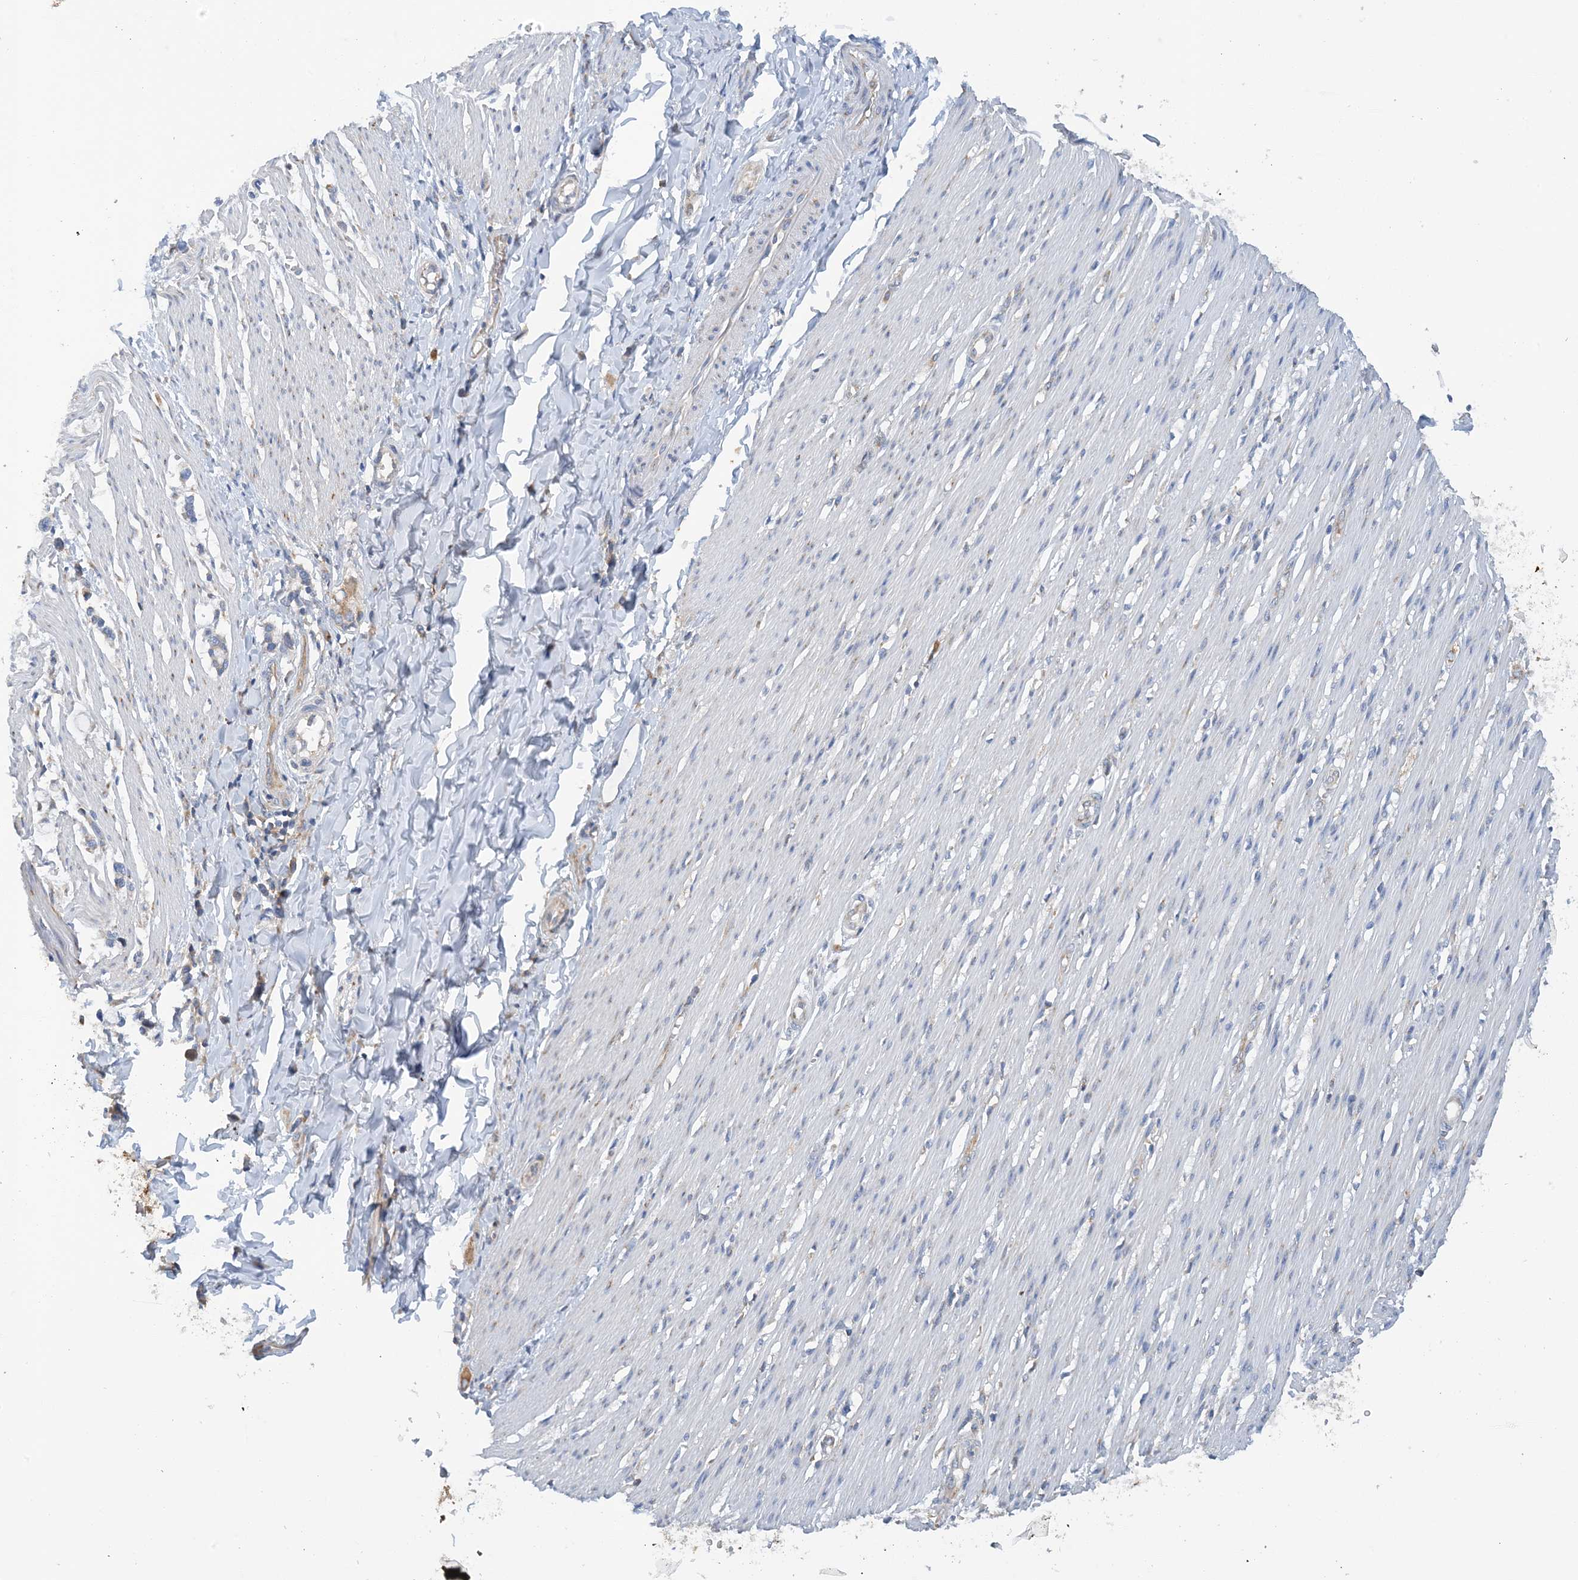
{"staining": {"intensity": "weak", "quantity": "<25%", "location": "cytoplasmic/membranous"}, "tissue": "smooth muscle", "cell_type": "Smooth muscle cells", "image_type": "normal", "snomed": [{"axis": "morphology", "description": "Normal tissue, NOS"}, {"axis": "morphology", "description": "Adenocarcinoma, NOS"}, {"axis": "topography", "description": "Colon"}, {"axis": "topography", "description": "Peripheral nerve tissue"}], "caption": "Immunohistochemistry of unremarkable smooth muscle demonstrates no positivity in smooth muscle cells.", "gene": "SLC5A11", "patient": {"sex": "male", "age": 14}}